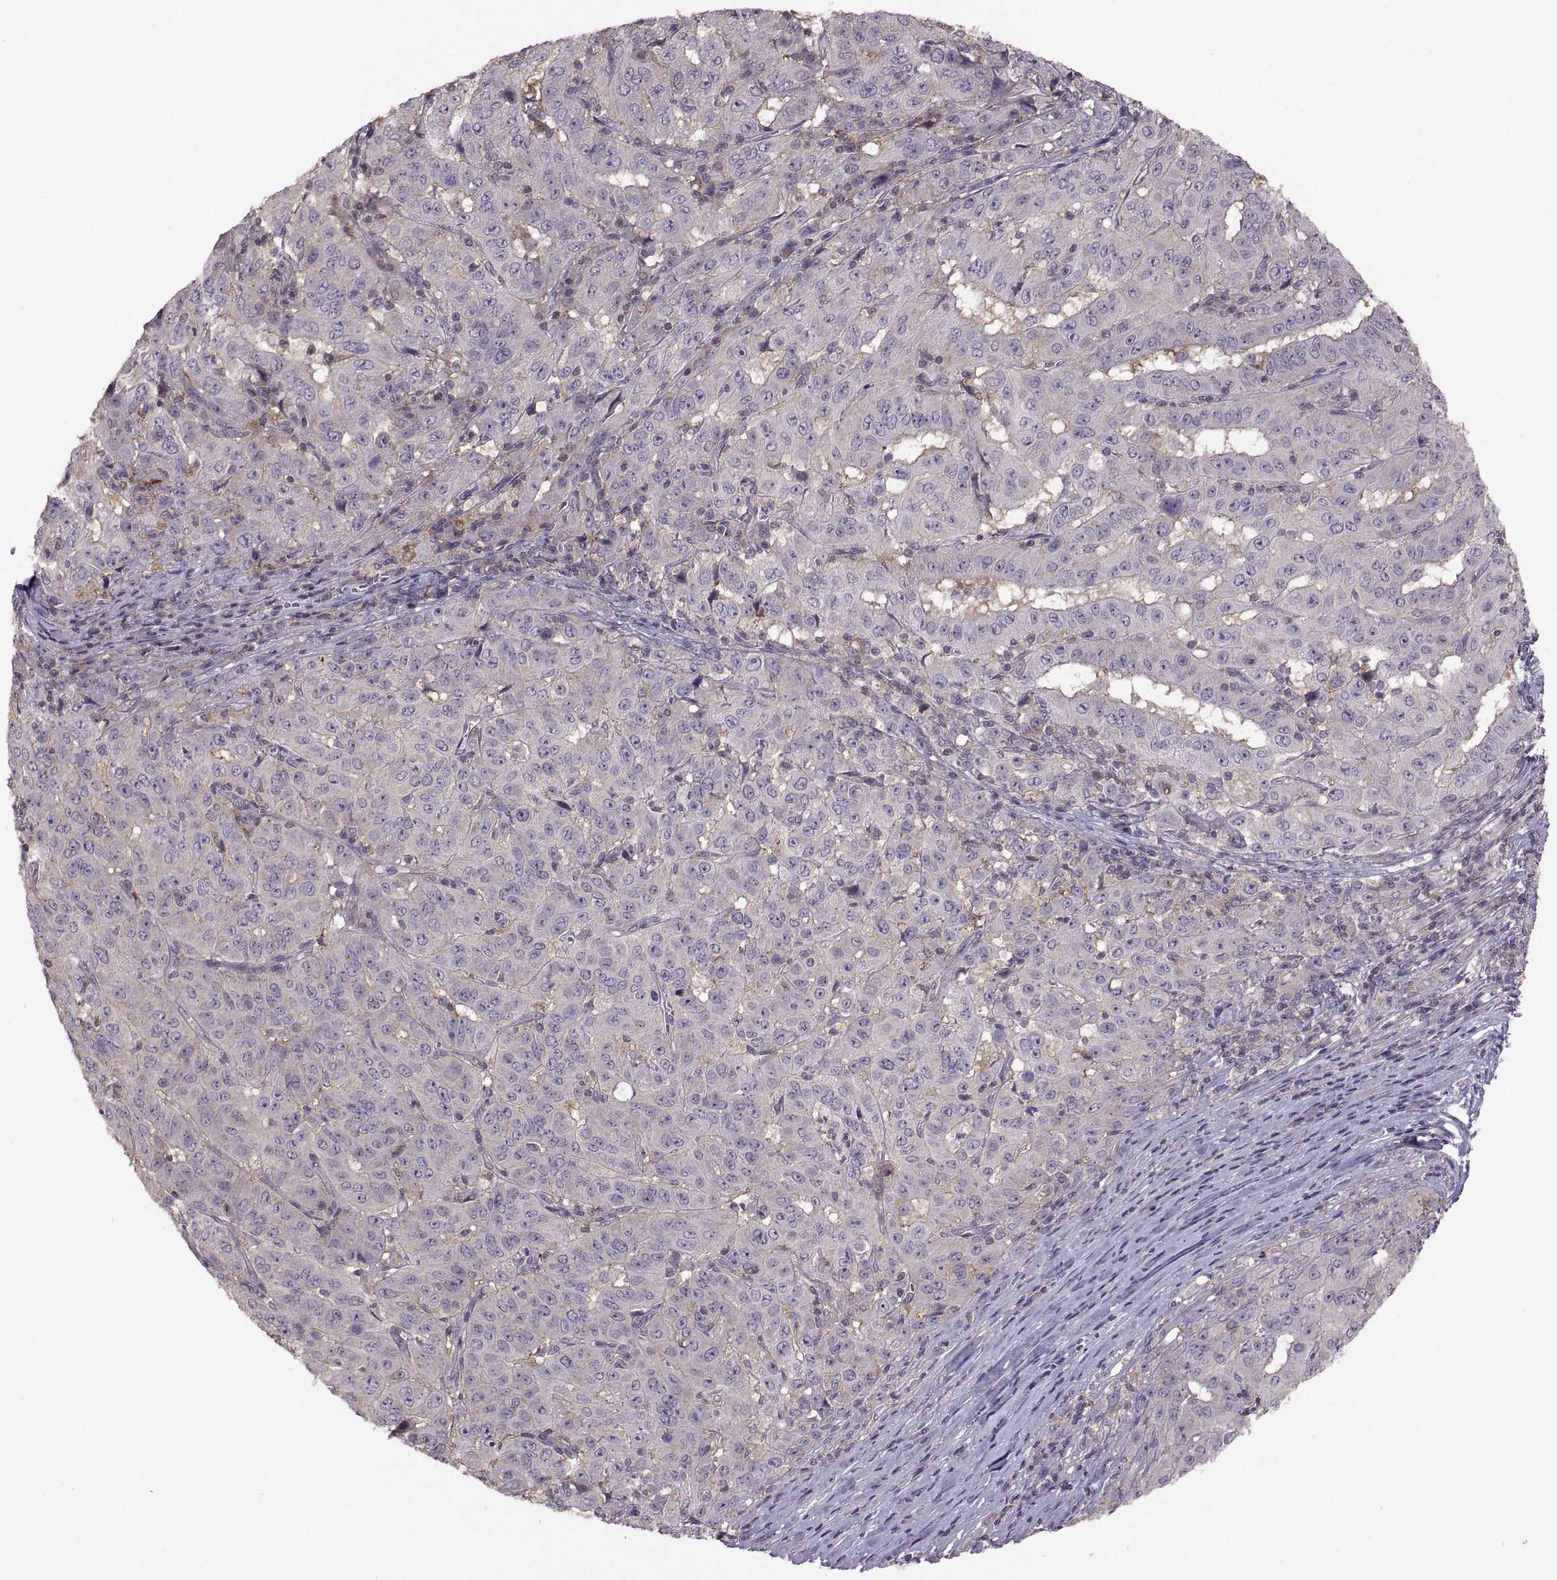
{"staining": {"intensity": "negative", "quantity": "none", "location": "none"}, "tissue": "pancreatic cancer", "cell_type": "Tumor cells", "image_type": "cancer", "snomed": [{"axis": "morphology", "description": "Adenocarcinoma, NOS"}, {"axis": "topography", "description": "Pancreas"}], "caption": "There is no significant positivity in tumor cells of adenocarcinoma (pancreatic).", "gene": "NMNAT2", "patient": {"sex": "male", "age": 63}}